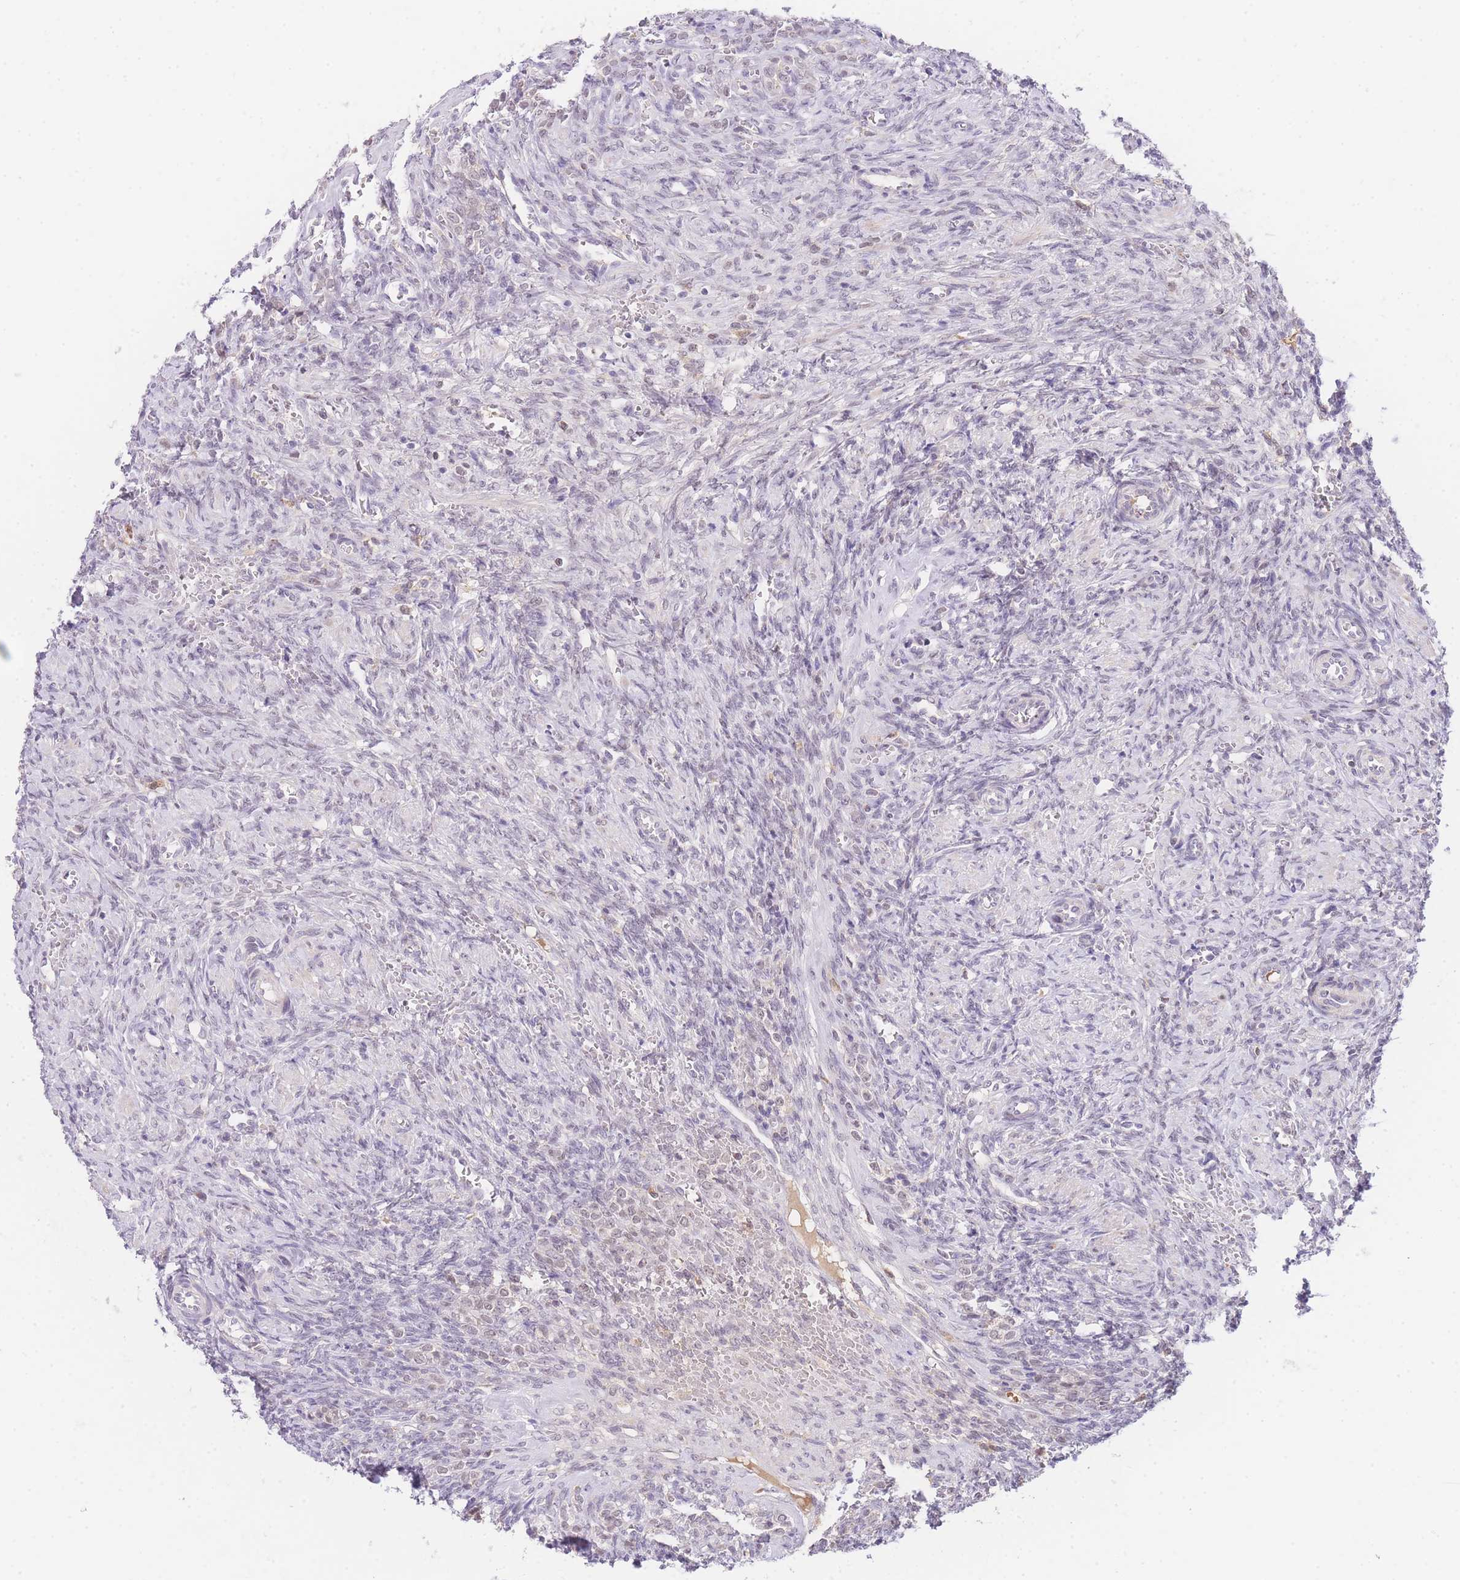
{"staining": {"intensity": "negative", "quantity": "none", "location": "none"}, "tissue": "ovary", "cell_type": "Ovarian stroma cells", "image_type": "normal", "snomed": [{"axis": "morphology", "description": "Normal tissue, NOS"}, {"axis": "topography", "description": "Ovary"}], "caption": "Immunohistochemistry (IHC) histopathology image of benign ovary: ovary stained with DAB reveals no significant protein positivity in ovarian stroma cells. The staining is performed using DAB brown chromogen with nuclei counter-stained in using hematoxylin.", "gene": "SLC25A33", "patient": {"sex": "female", "age": 41}}